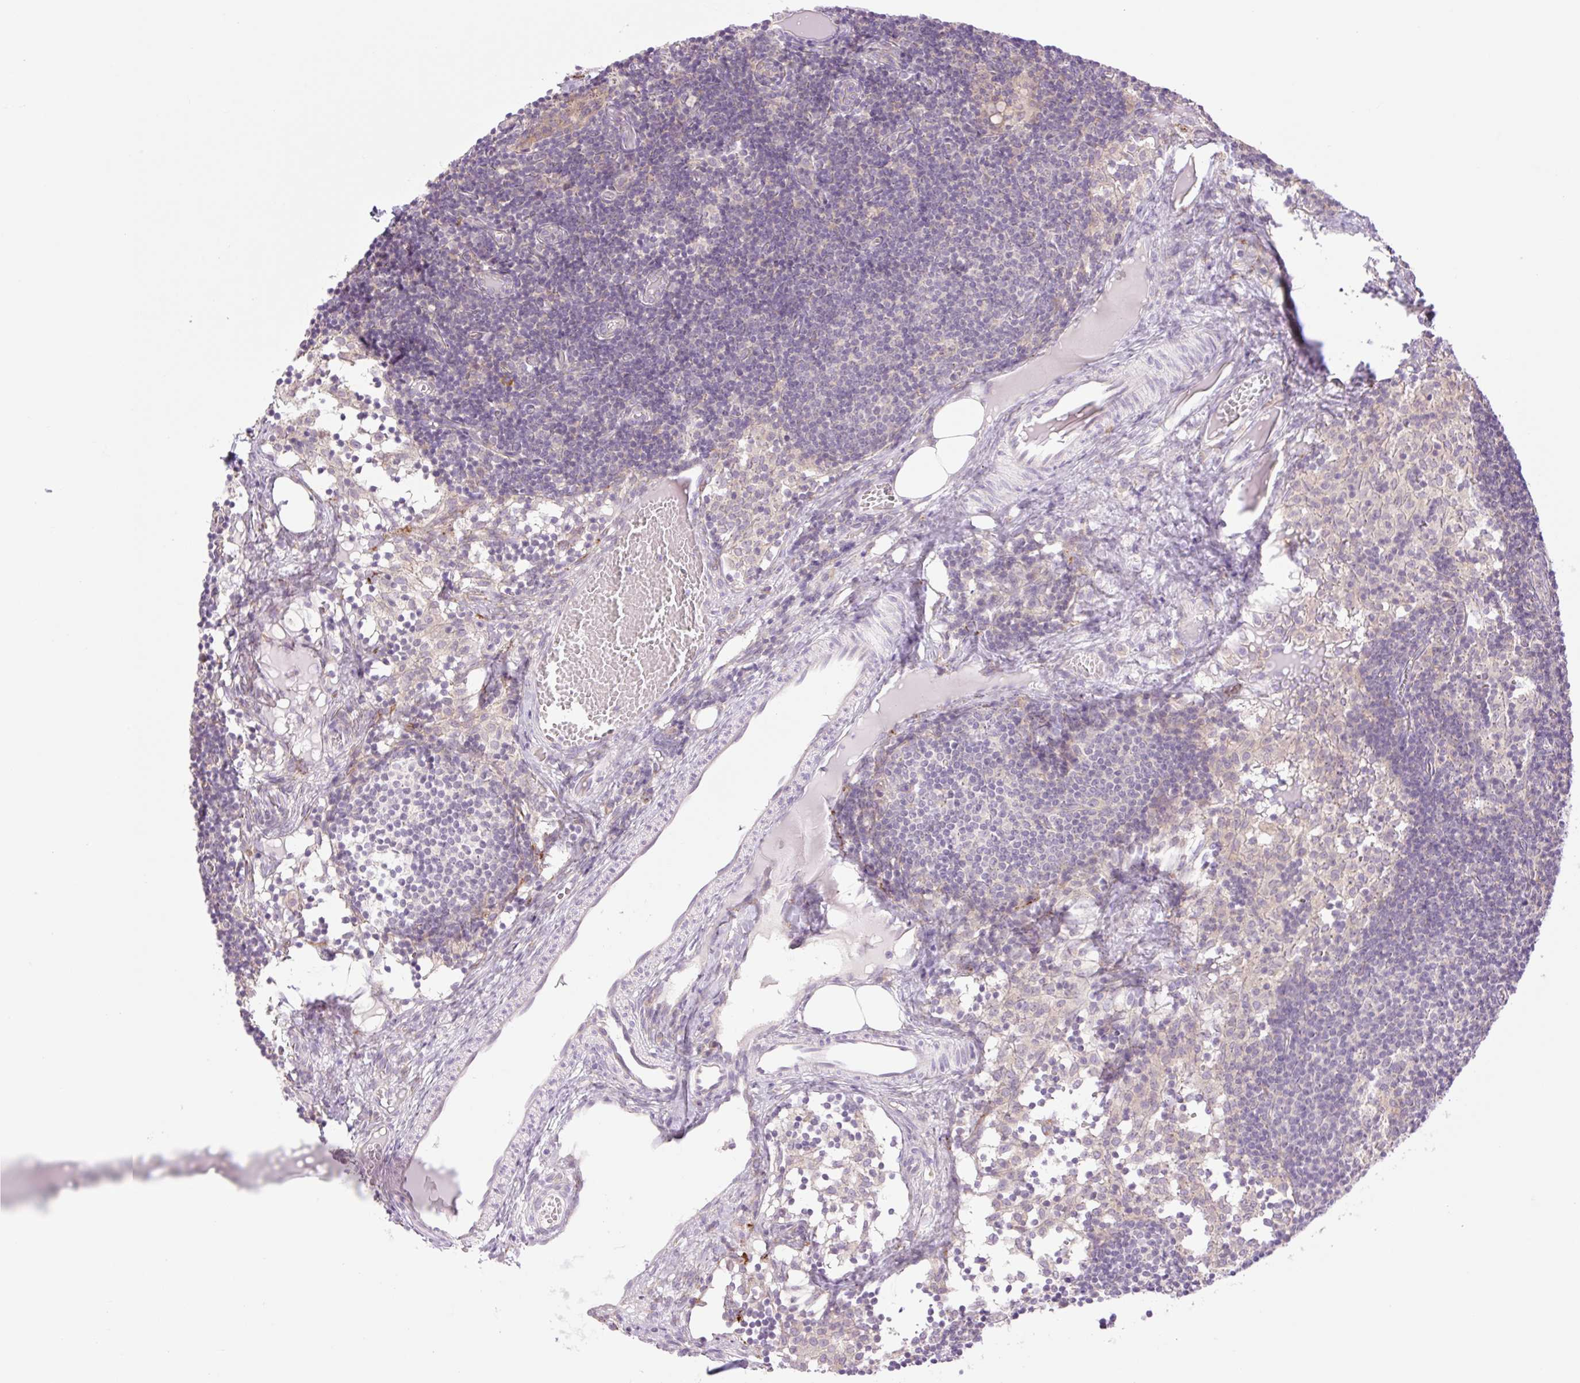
{"staining": {"intensity": "moderate", "quantity": "25%-75%", "location": "cytoplasmic/membranous"}, "tissue": "lymph node", "cell_type": "Germinal center cells", "image_type": "normal", "snomed": [{"axis": "morphology", "description": "Normal tissue, NOS"}, {"axis": "topography", "description": "Lymph node"}], "caption": "Germinal center cells exhibit medium levels of moderate cytoplasmic/membranous positivity in approximately 25%-75% of cells in benign human lymph node.", "gene": "COL5A1", "patient": {"sex": "female", "age": 31}}